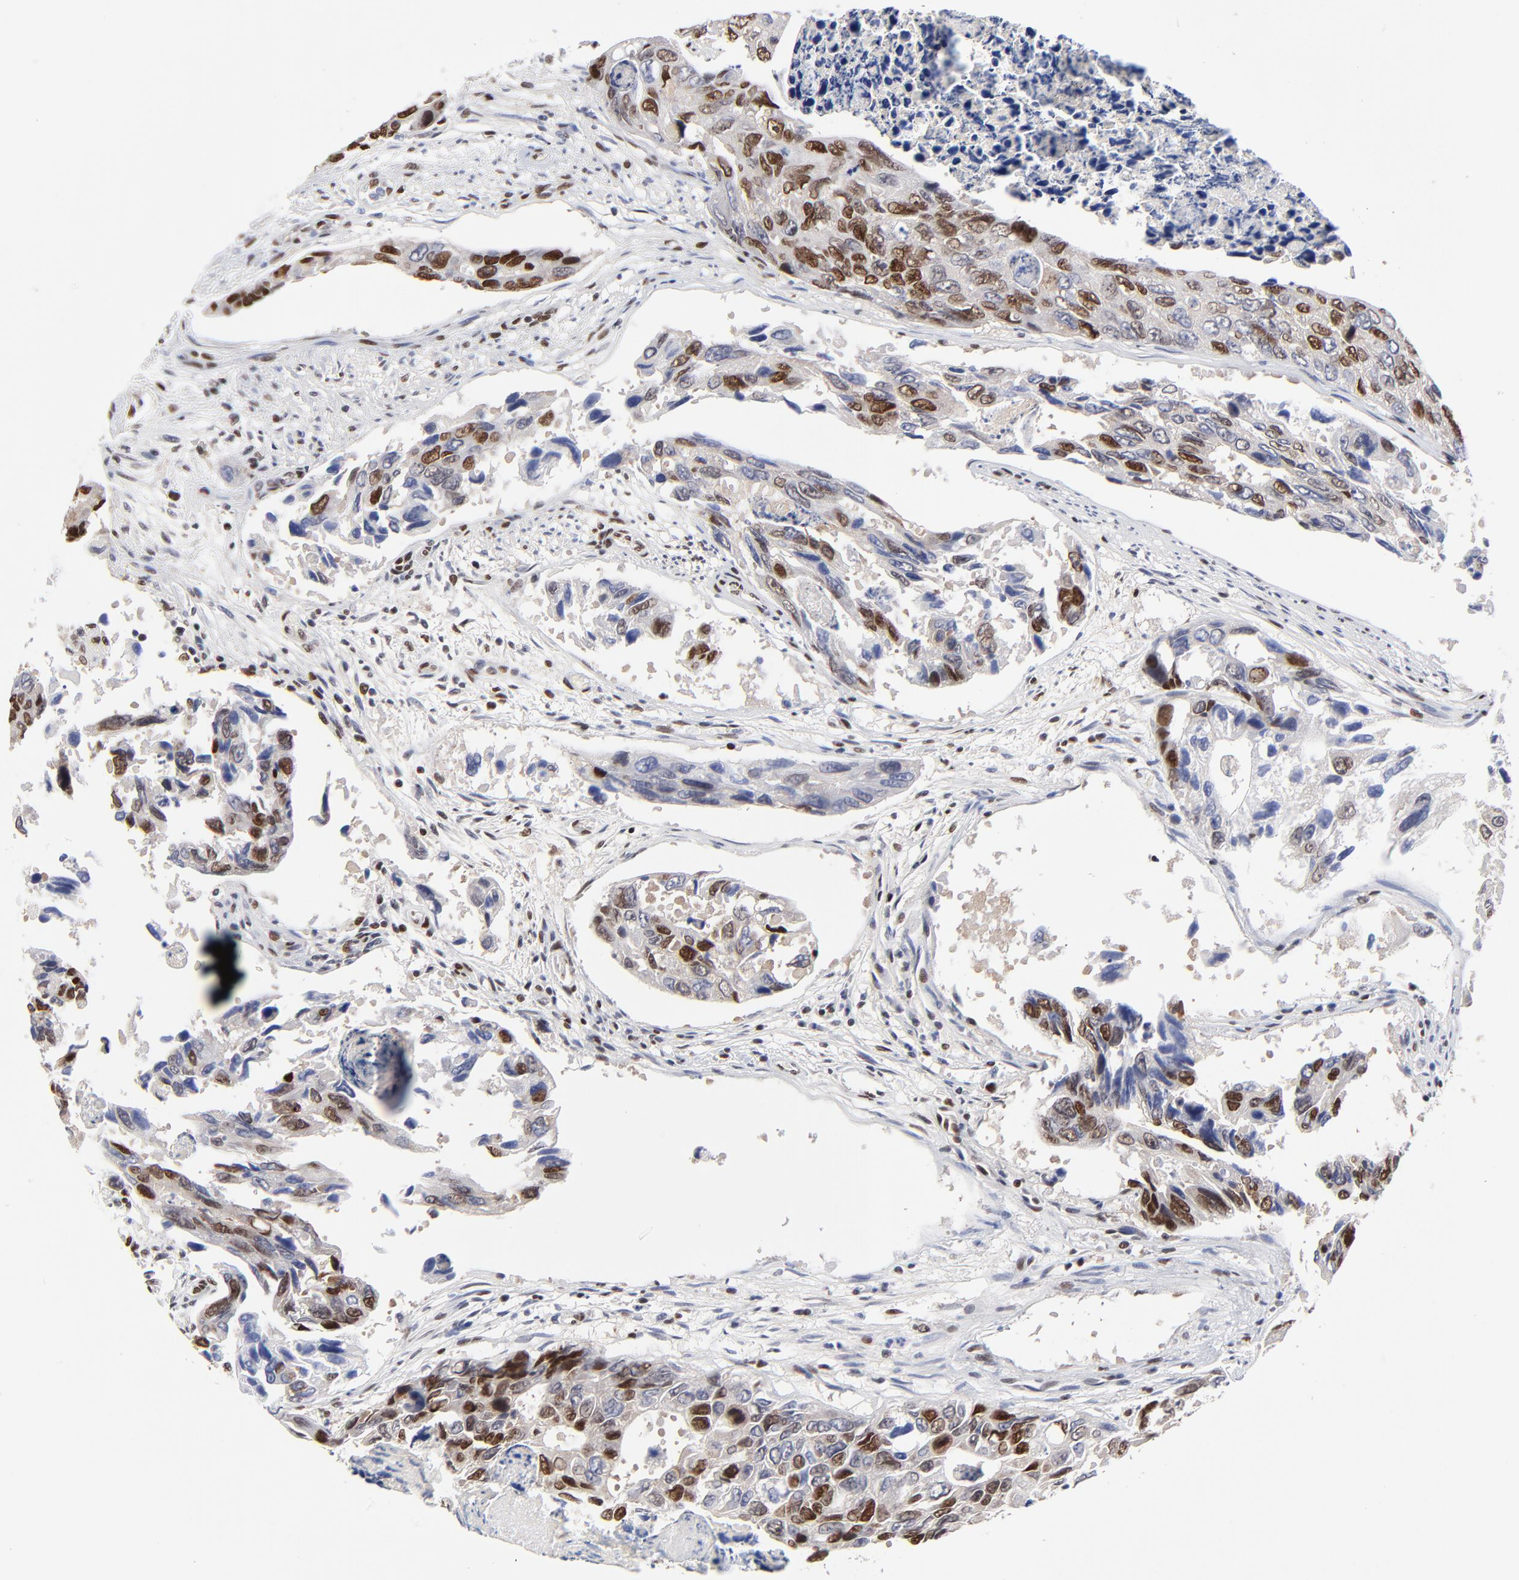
{"staining": {"intensity": "strong", "quantity": "25%-75%", "location": "nuclear"}, "tissue": "colorectal cancer", "cell_type": "Tumor cells", "image_type": "cancer", "snomed": [{"axis": "morphology", "description": "Adenocarcinoma, NOS"}, {"axis": "topography", "description": "Colon"}], "caption": "Strong nuclear staining for a protein is identified in about 25%-75% of tumor cells of colorectal cancer (adenocarcinoma) using IHC.", "gene": "ZMYM3", "patient": {"sex": "female", "age": 86}}